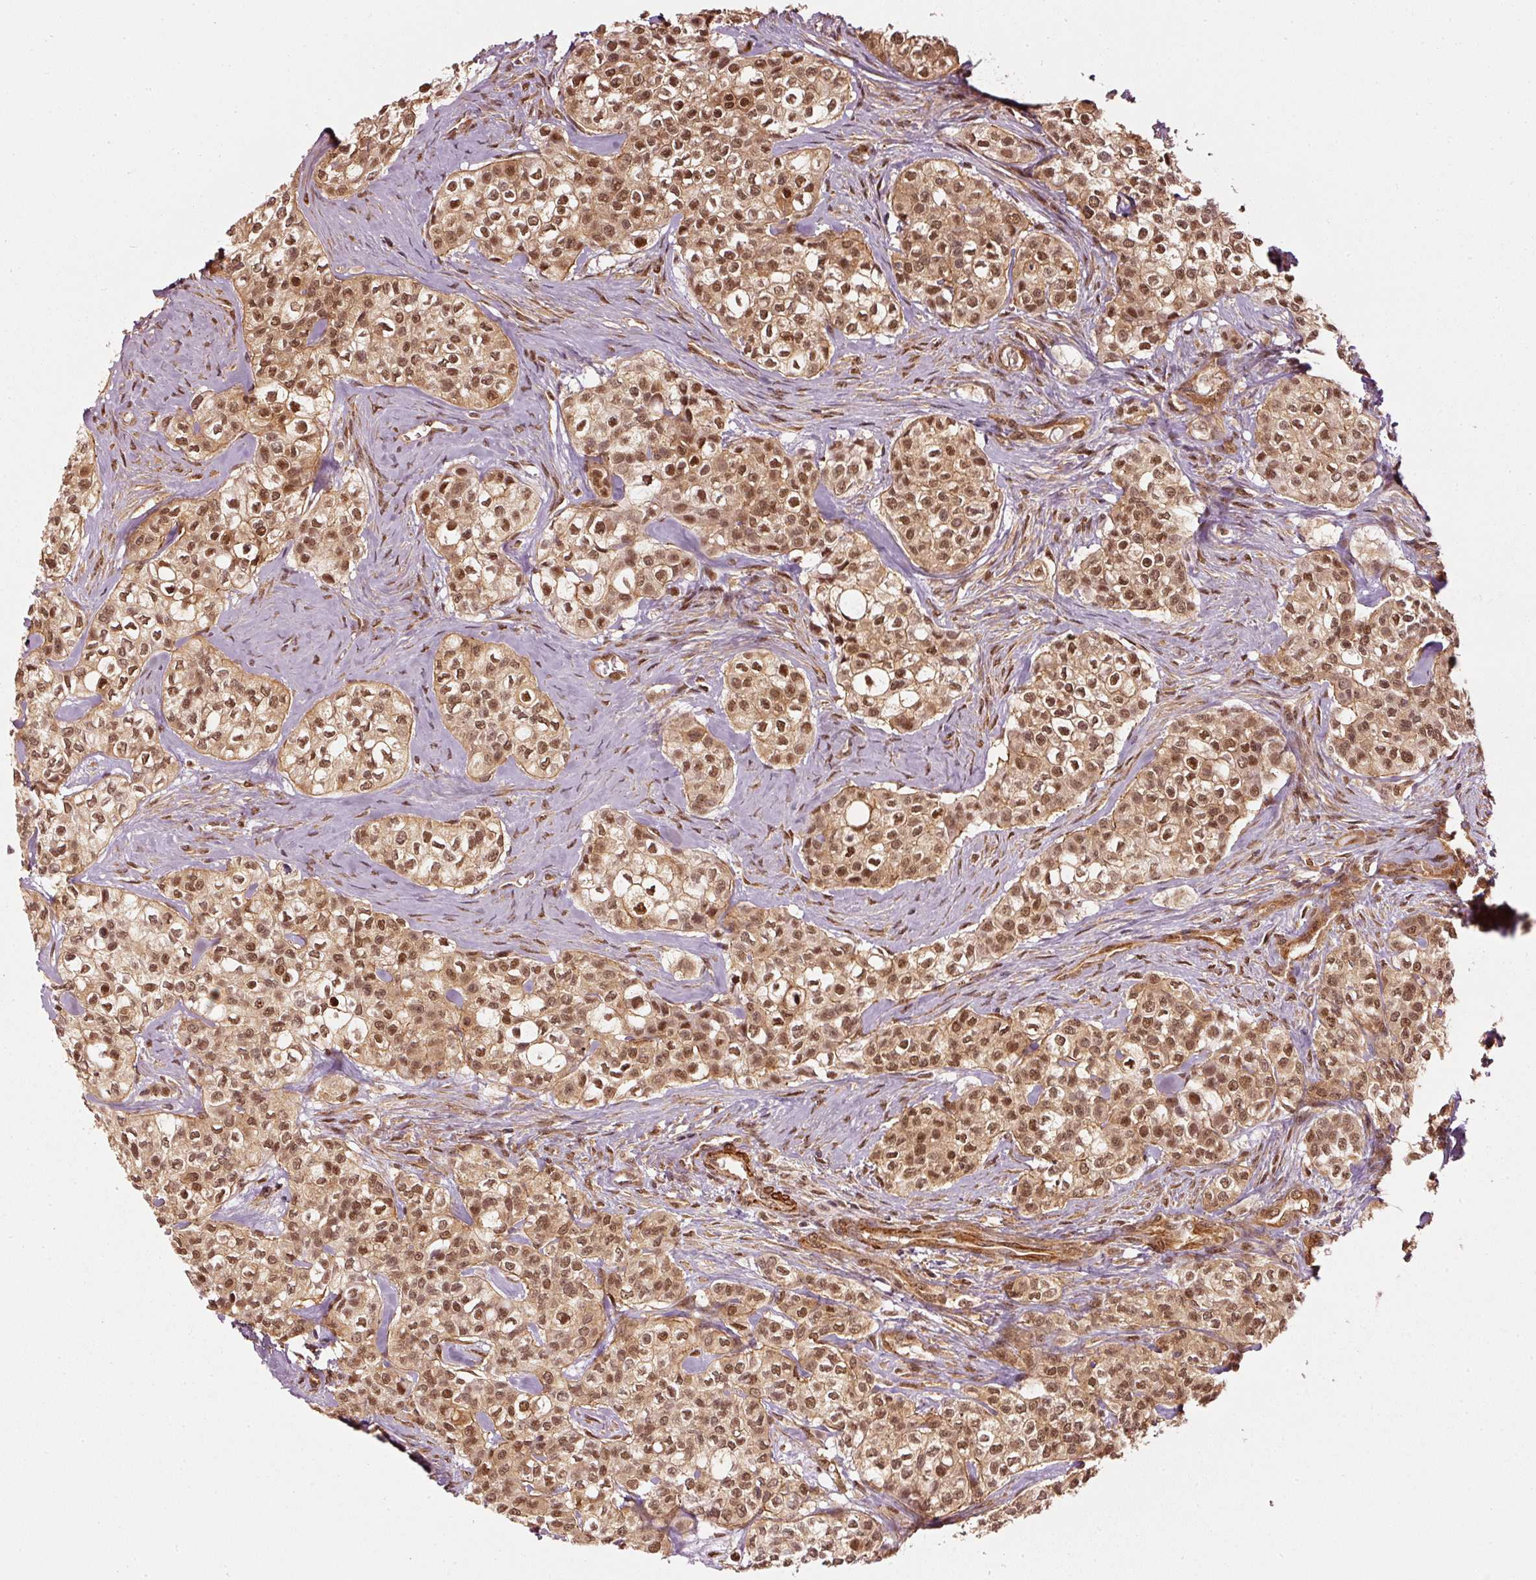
{"staining": {"intensity": "moderate", "quantity": ">75%", "location": "cytoplasmic/membranous,nuclear"}, "tissue": "head and neck cancer", "cell_type": "Tumor cells", "image_type": "cancer", "snomed": [{"axis": "morphology", "description": "Adenocarcinoma, NOS"}, {"axis": "topography", "description": "Head-Neck"}], "caption": "This is a micrograph of IHC staining of head and neck cancer, which shows moderate expression in the cytoplasmic/membranous and nuclear of tumor cells.", "gene": "PSMD1", "patient": {"sex": "male", "age": 81}}